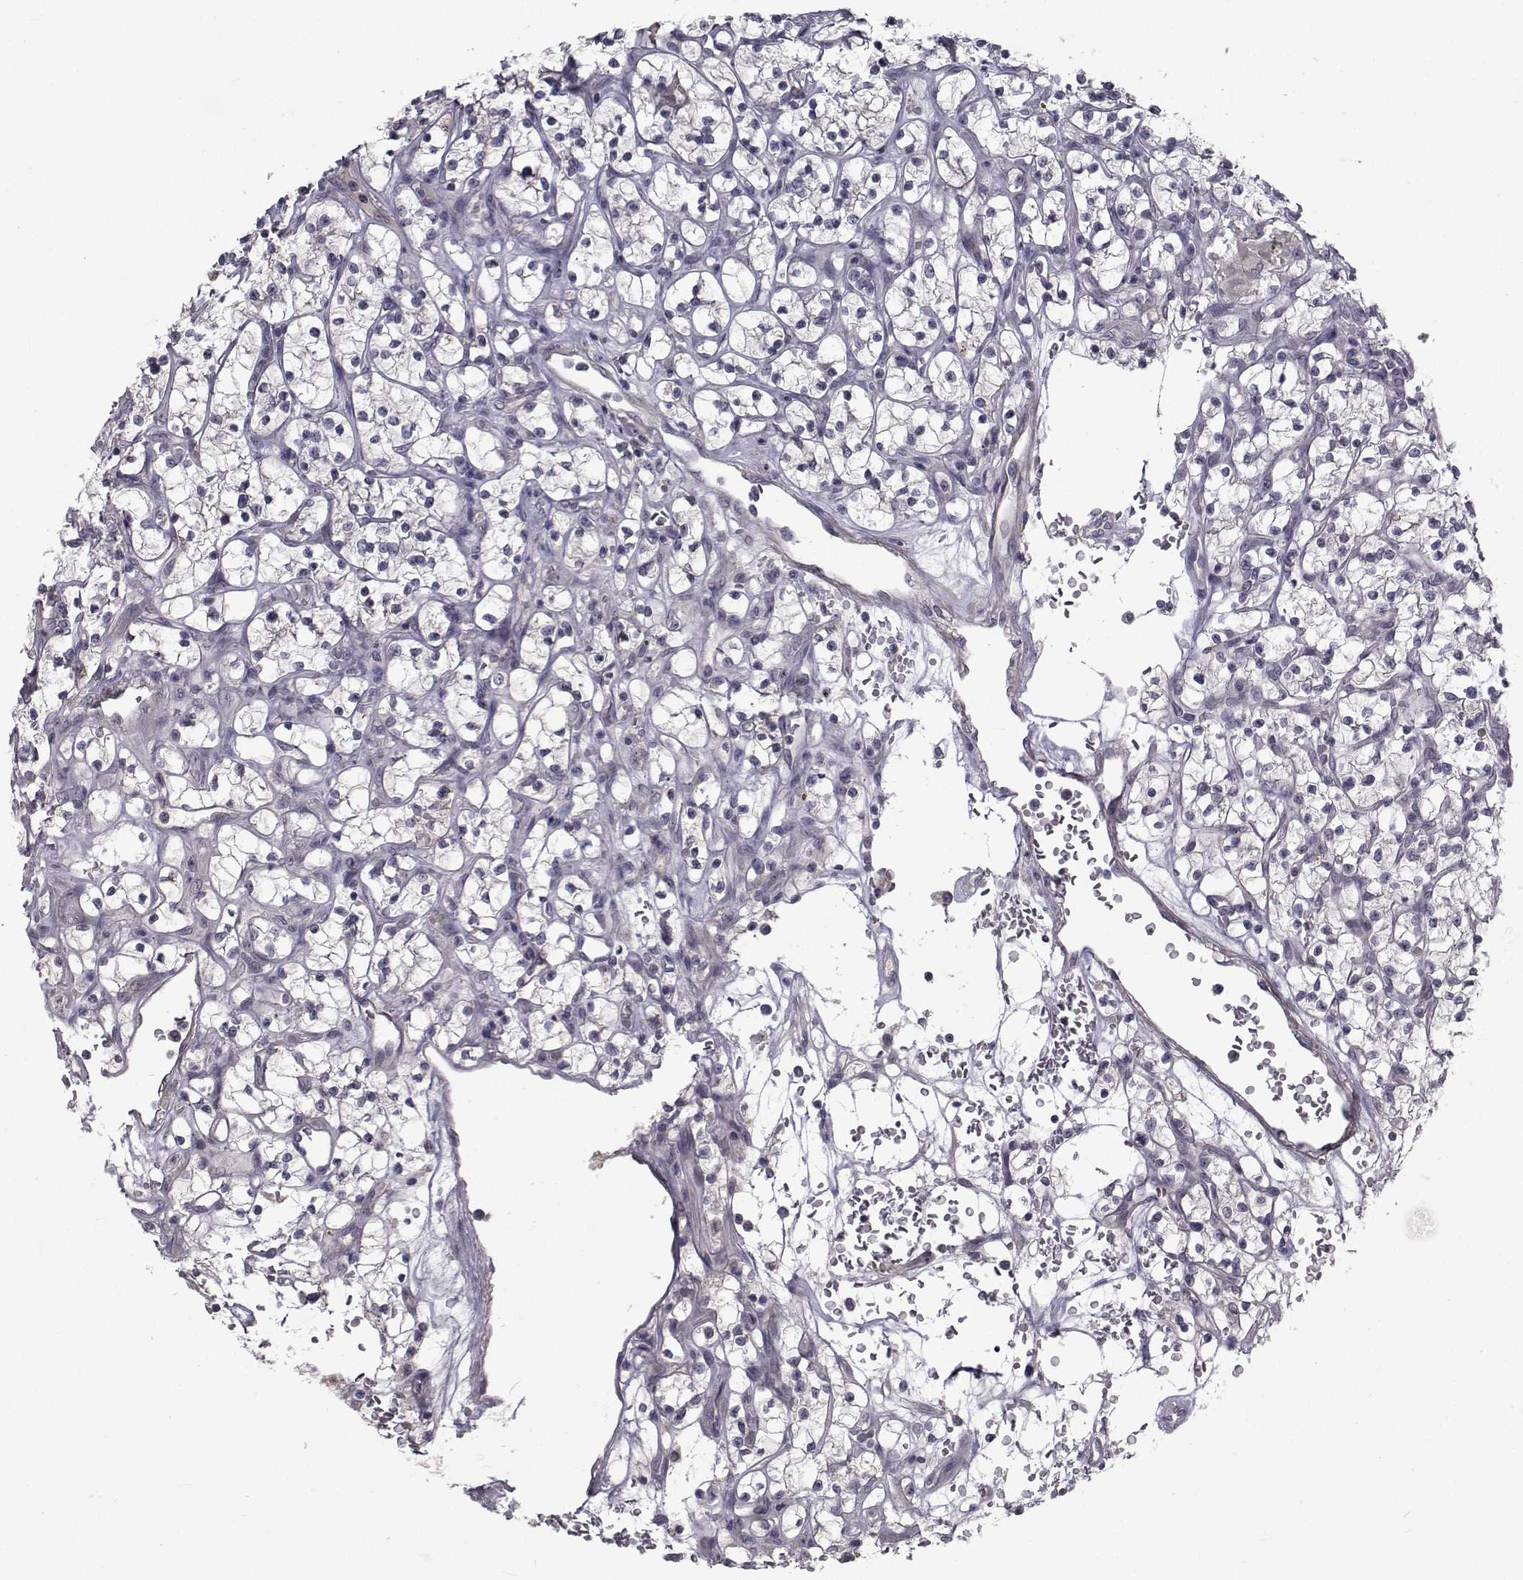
{"staining": {"intensity": "negative", "quantity": "none", "location": "none"}, "tissue": "renal cancer", "cell_type": "Tumor cells", "image_type": "cancer", "snomed": [{"axis": "morphology", "description": "Adenocarcinoma, NOS"}, {"axis": "topography", "description": "Kidney"}], "caption": "Photomicrograph shows no significant protein positivity in tumor cells of renal cancer.", "gene": "FDXR", "patient": {"sex": "female", "age": 64}}